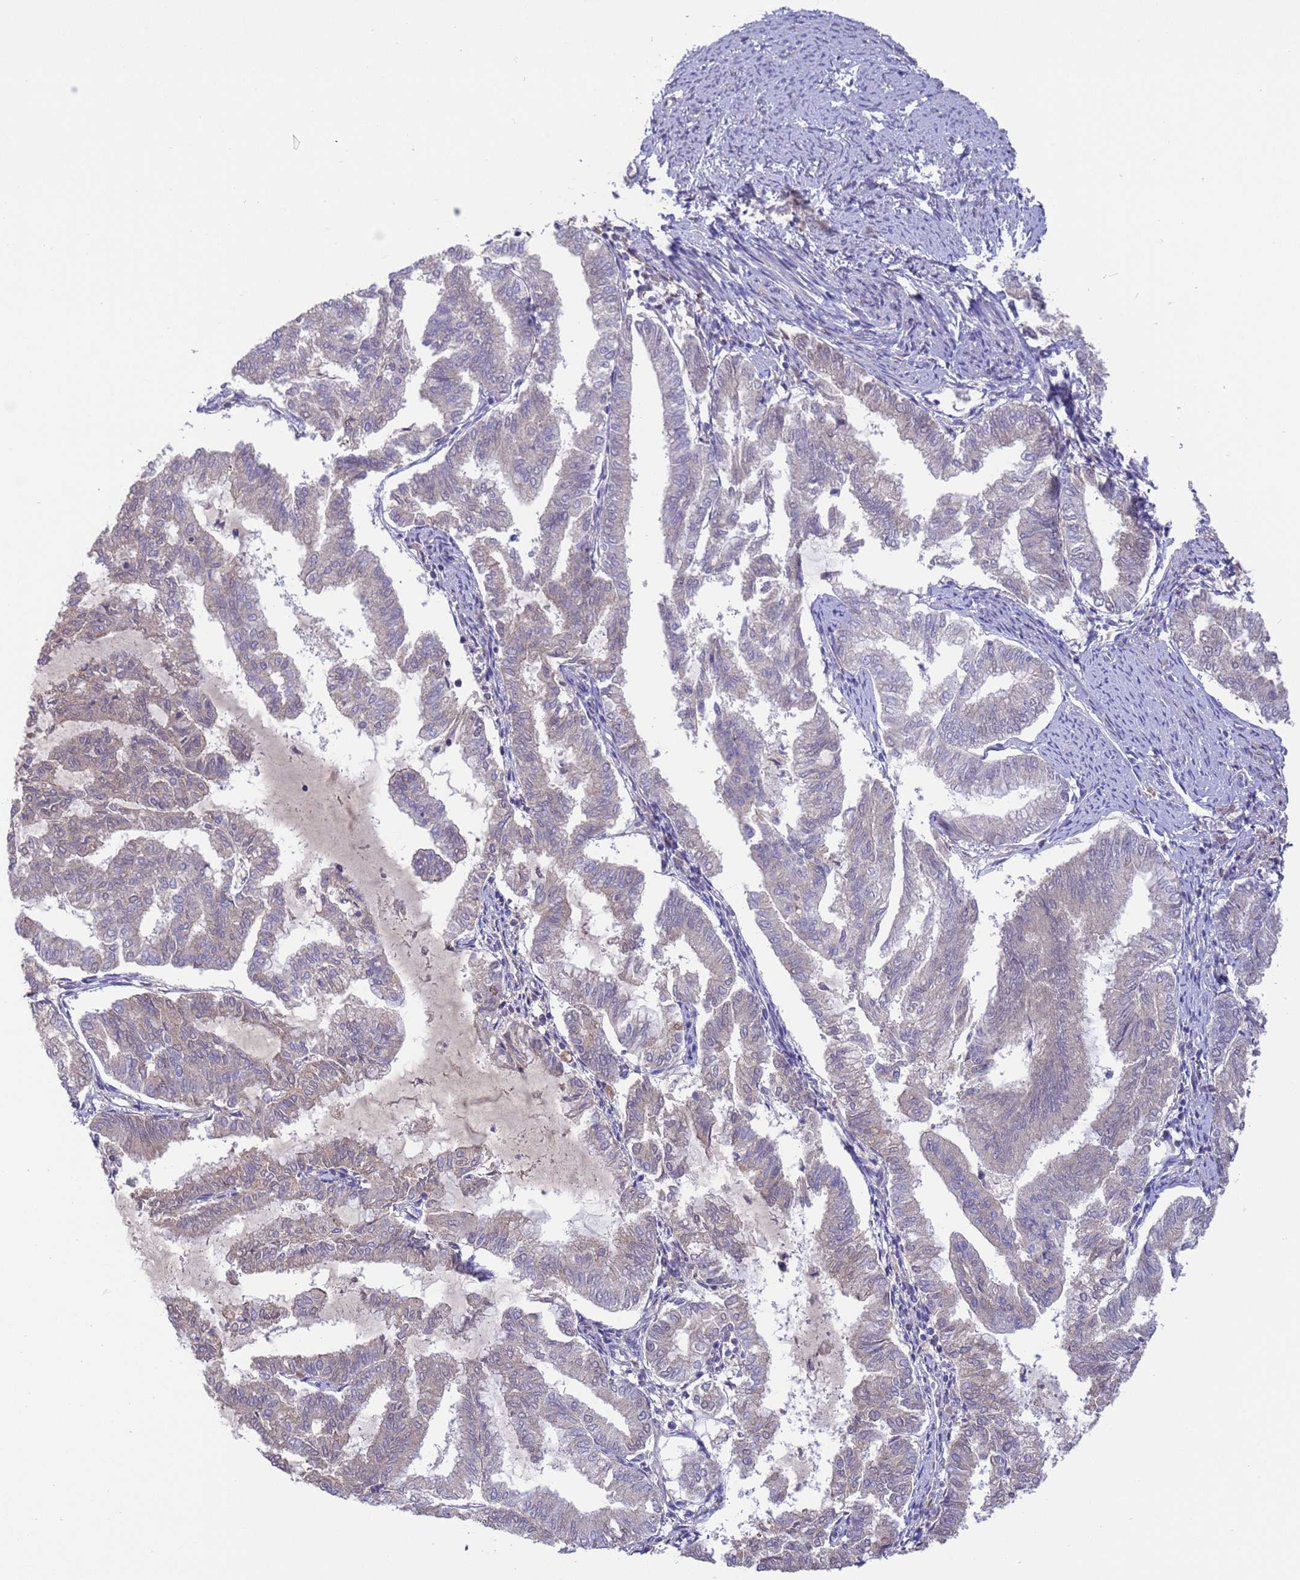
{"staining": {"intensity": "weak", "quantity": "<25%", "location": "cytoplasmic/membranous"}, "tissue": "endometrial cancer", "cell_type": "Tumor cells", "image_type": "cancer", "snomed": [{"axis": "morphology", "description": "Adenocarcinoma, NOS"}, {"axis": "topography", "description": "Endometrium"}], "caption": "This image is of adenocarcinoma (endometrial) stained with immunohistochemistry to label a protein in brown with the nuclei are counter-stained blue. There is no expression in tumor cells.", "gene": "GJA10", "patient": {"sex": "female", "age": 79}}